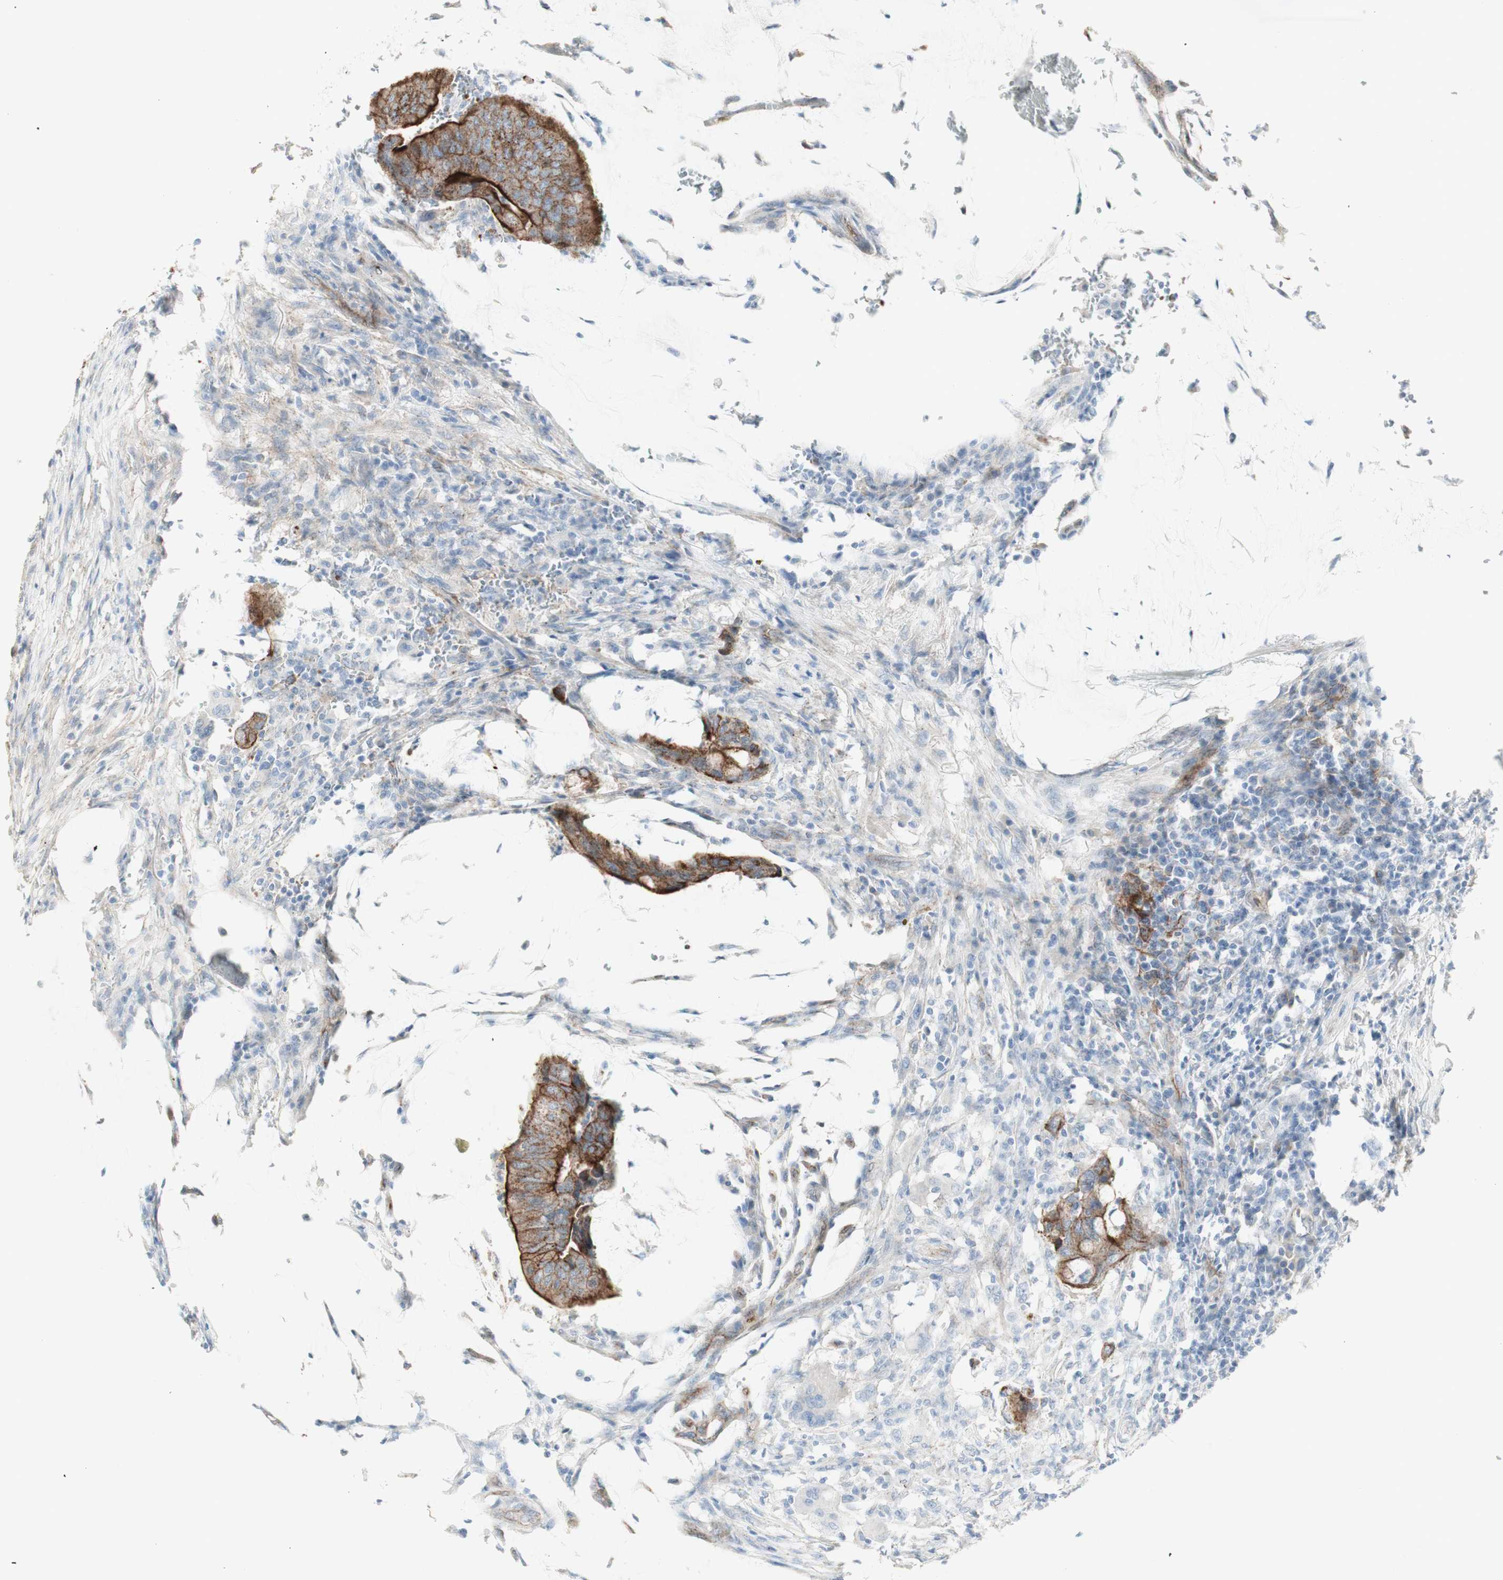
{"staining": {"intensity": "strong", "quantity": "25%-75%", "location": "cytoplasmic/membranous"}, "tissue": "colorectal cancer", "cell_type": "Tumor cells", "image_type": "cancer", "snomed": [{"axis": "morphology", "description": "Normal tissue, NOS"}, {"axis": "morphology", "description": "Adenocarcinoma, NOS"}, {"axis": "topography", "description": "Rectum"}, {"axis": "topography", "description": "Peripheral nerve tissue"}], "caption": "Colorectal cancer (adenocarcinoma) stained with a brown dye exhibits strong cytoplasmic/membranous positive staining in approximately 25%-75% of tumor cells.", "gene": "MYO6", "patient": {"sex": "male", "age": 92}}